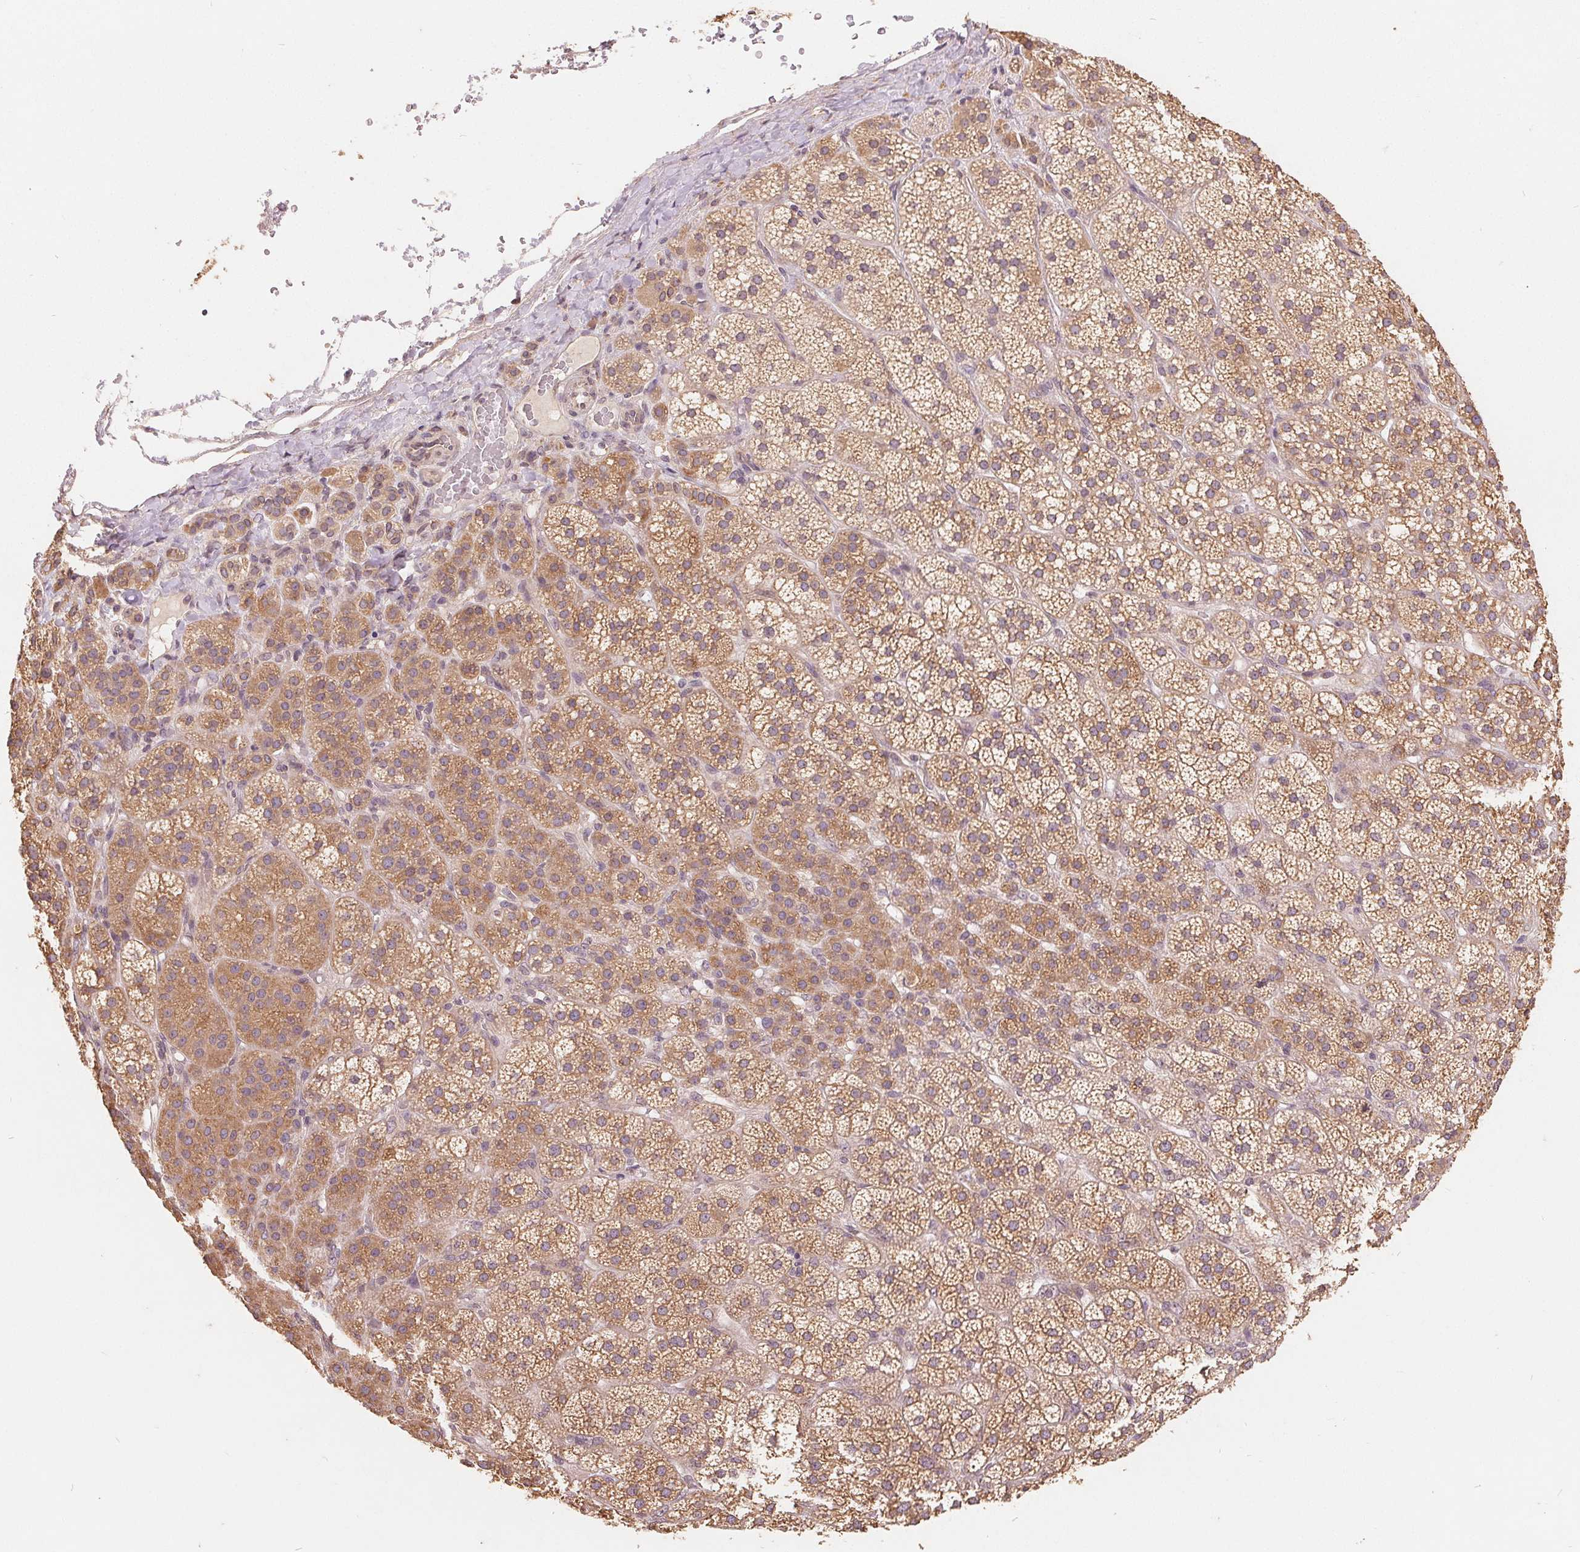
{"staining": {"intensity": "moderate", "quantity": ">75%", "location": "cytoplasmic/membranous"}, "tissue": "adrenal gland", "cell_type": "Glandular cells", "image_type": "normal", "snomed": [{"axis": "morphology", "description": "Normal tissue, NOS"}, {"axis": "topography", "description": "Adrenal gland"}], "caption": "Immunohistochemical staining of benign human adrenal gland displays moderate cytoplasmic/membranous protein staining in about >75% of glandular cells.", "gene": "CDIPT", "patient": {"sex": "female", "age": 60}}